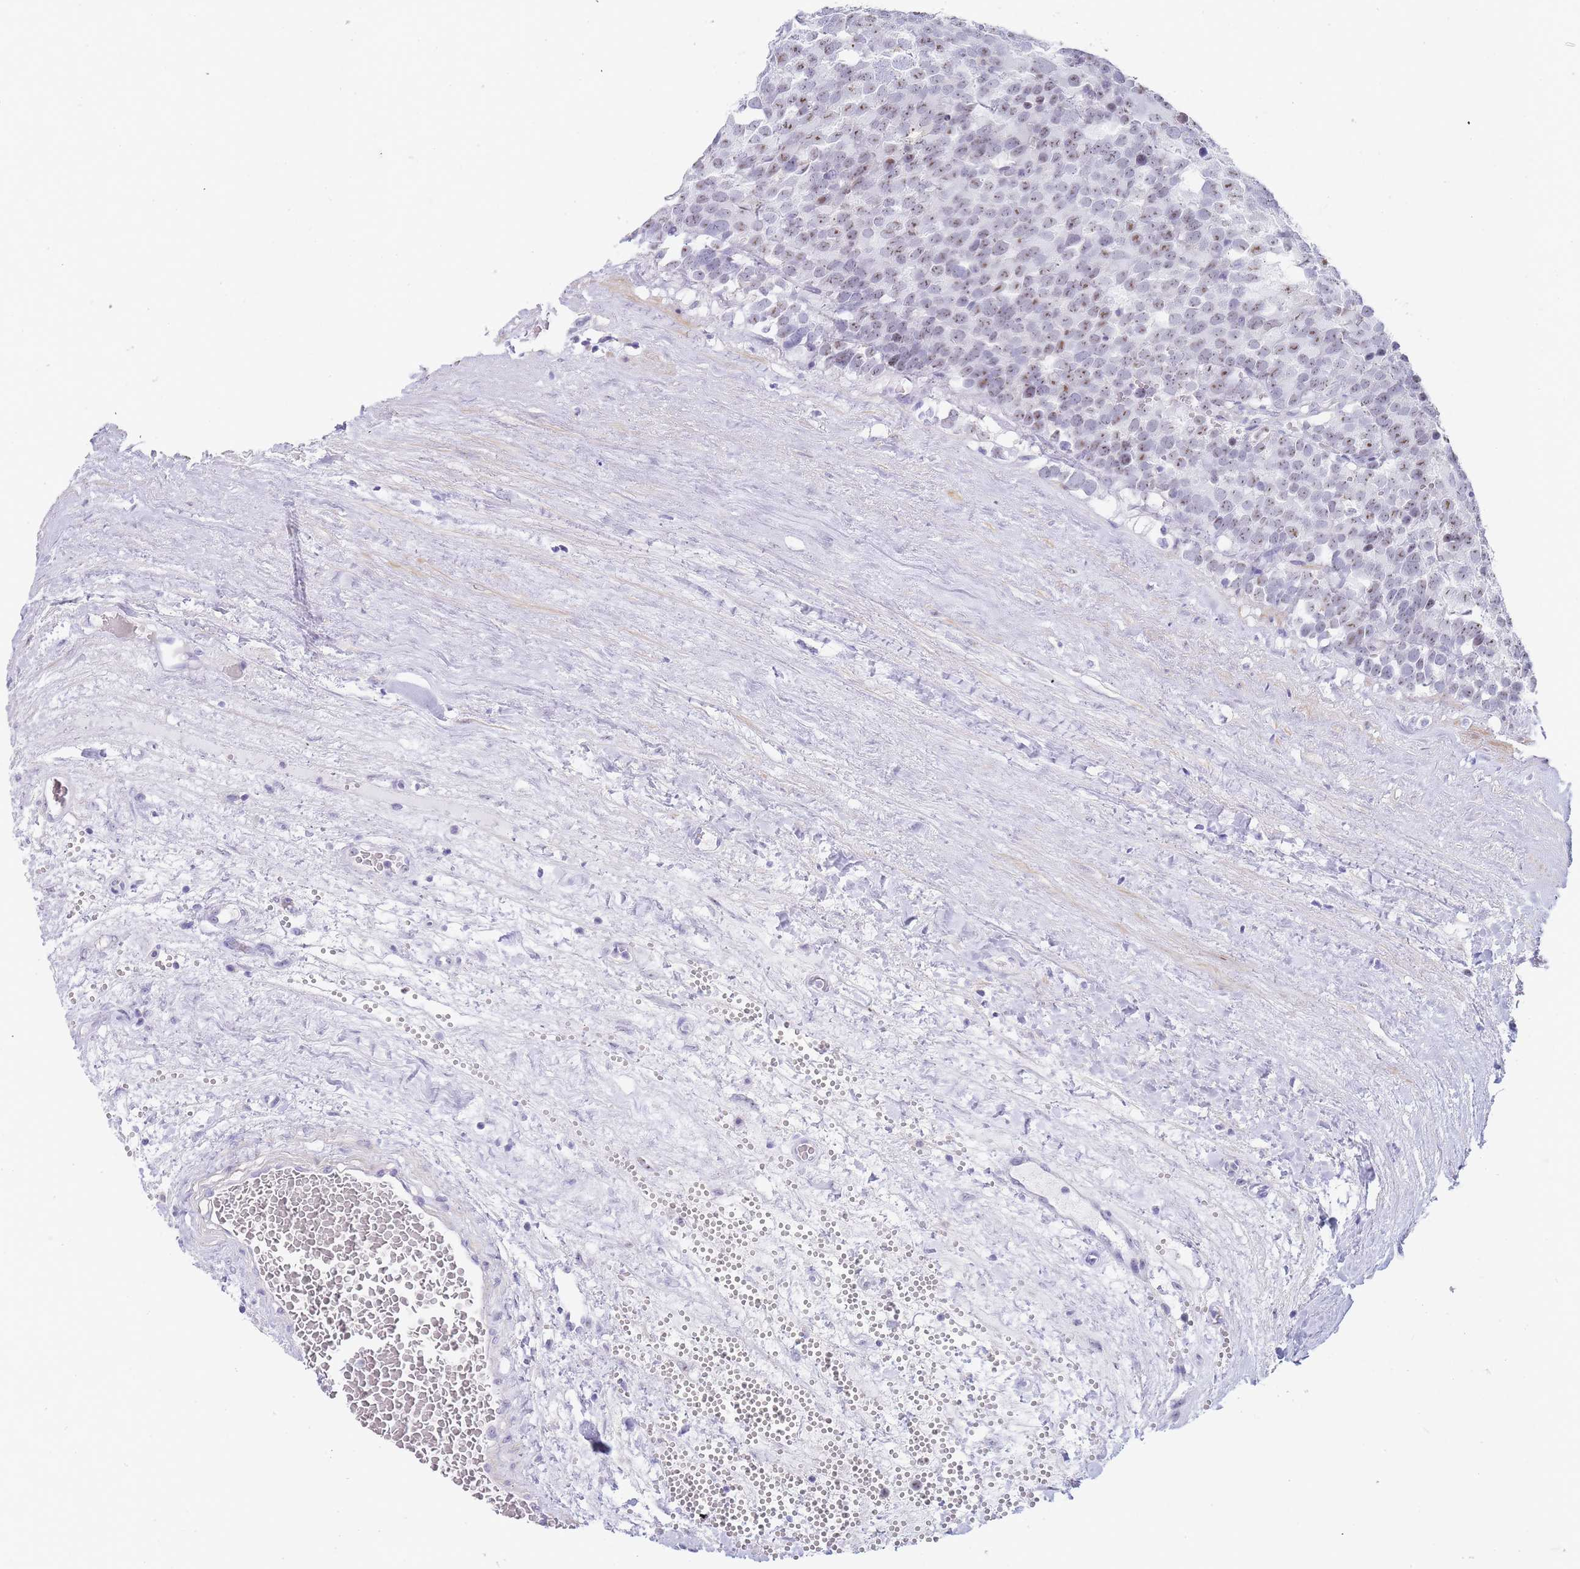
{"staining": {"intensity": "moderate", "quantity": ">75%", "location": "nuclear"}, "tissue": "testis cancer", "cell_type": "Tumor cells", "image_type": "cancer", "snomed": [{"axis": "morphology", "description": "Seminoma, NOS"}, {"axis": "topography", "description": "Testis"}], "caption": "A medium amount of moderate nuclear expression is seen in approximately >75% of tumor cells in seminoma (testis) tissue.", "gene": "NOP14", "patient": {"sex": "male", "age": 71}}